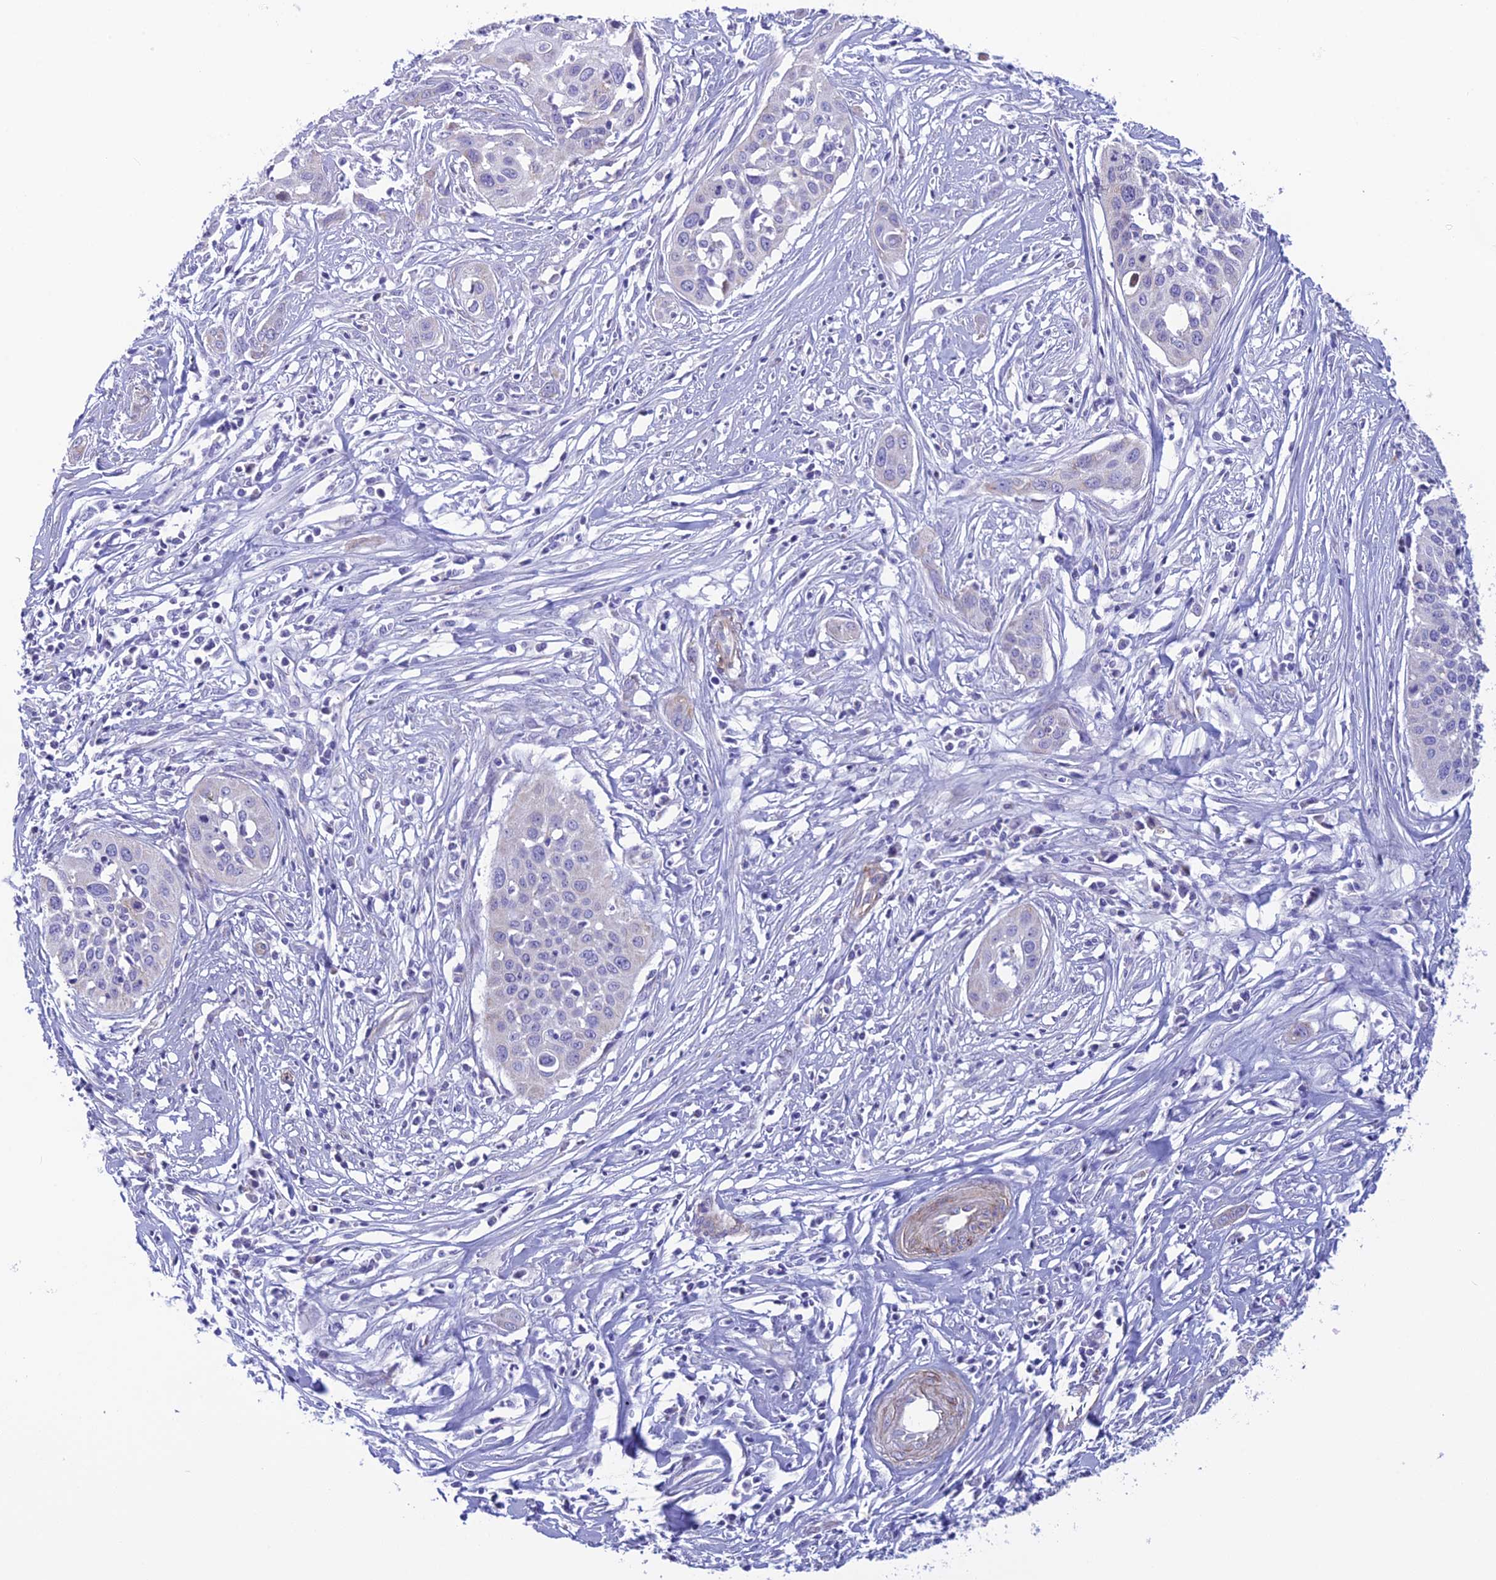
{"staining": {"intensity": "negative", "quantity": "none", "location": "none"}, "tissue": "cervical cancer", "cell_type": "Tumor cells", "image_type": "cancer", "snomed": [{"axis": "morphology", "description": "Squamous cell carcinoma, NOS"}, {"axis": "topography", "description": "Cervix"}], "caption": "Immunohistochemical staining of human cervical squamous cell carcinoma shows no significant staining in tumor cells.", "gene": "POMGNT1", "patient": {"sex": "female", "age": 34}}